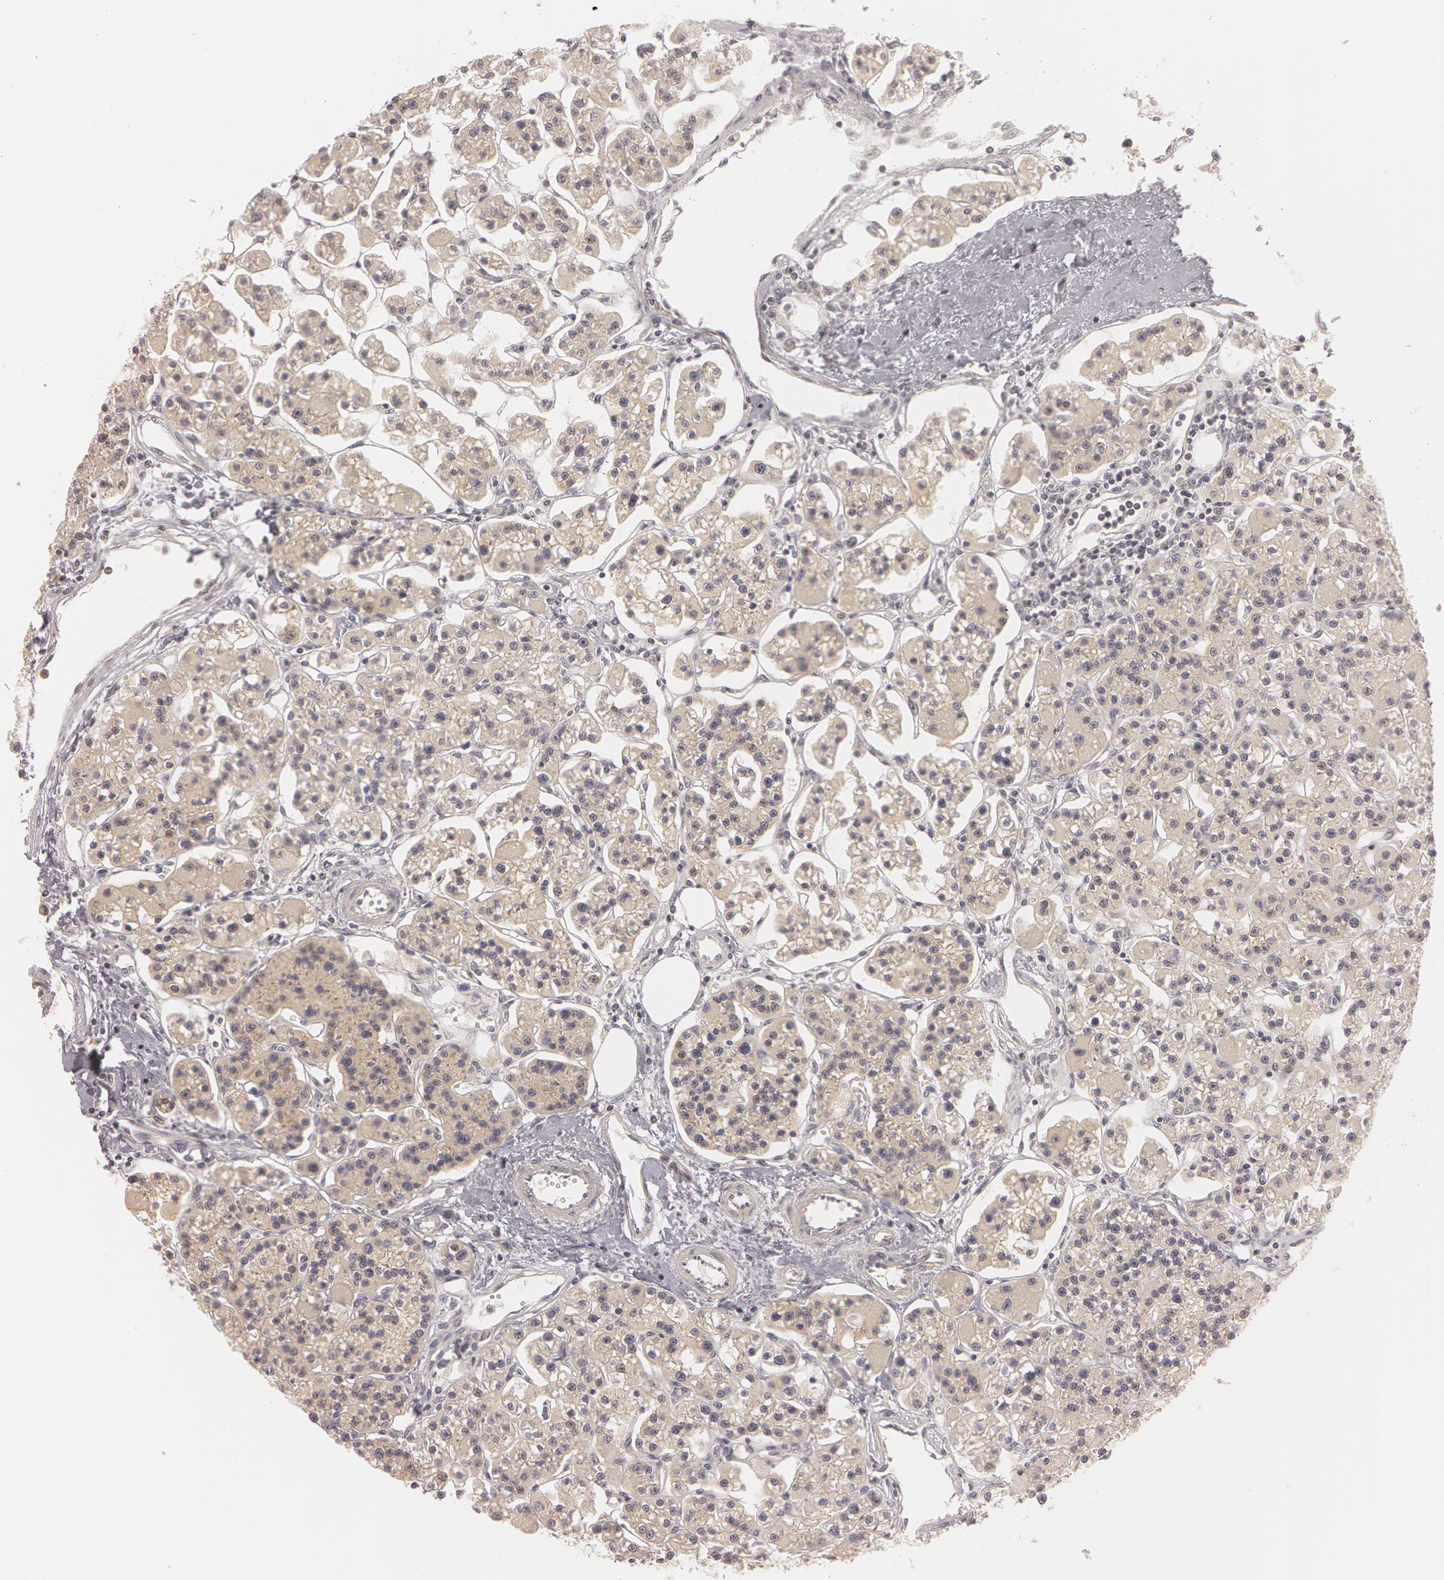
{"staining": {"intensity": "weak", "quantity": ">75%", "location": "cytoplasmic/membranous"}, "tissue": "parathyroid gland", "cell_type": "Glandular cells", "image_type": "normal", "snomed": [{"axis": "morphology", "description": "Normal tissue, NOS"}, {"axis": "topography", "description": "Parathyroid gland"}], "caption": "IHC micrograph of benign parathyroid gland: human parathyroid gland stained using immunohistochemistry (IHC) demonstrates low levels of weak protein expression localized specifically in the cytoplasmic/membranous of glandular cells, appearing as a cytoplasmic/membranous brown color.", "gene": "RALGAPA1", "patient": {"sex": "female", "age": 58}}